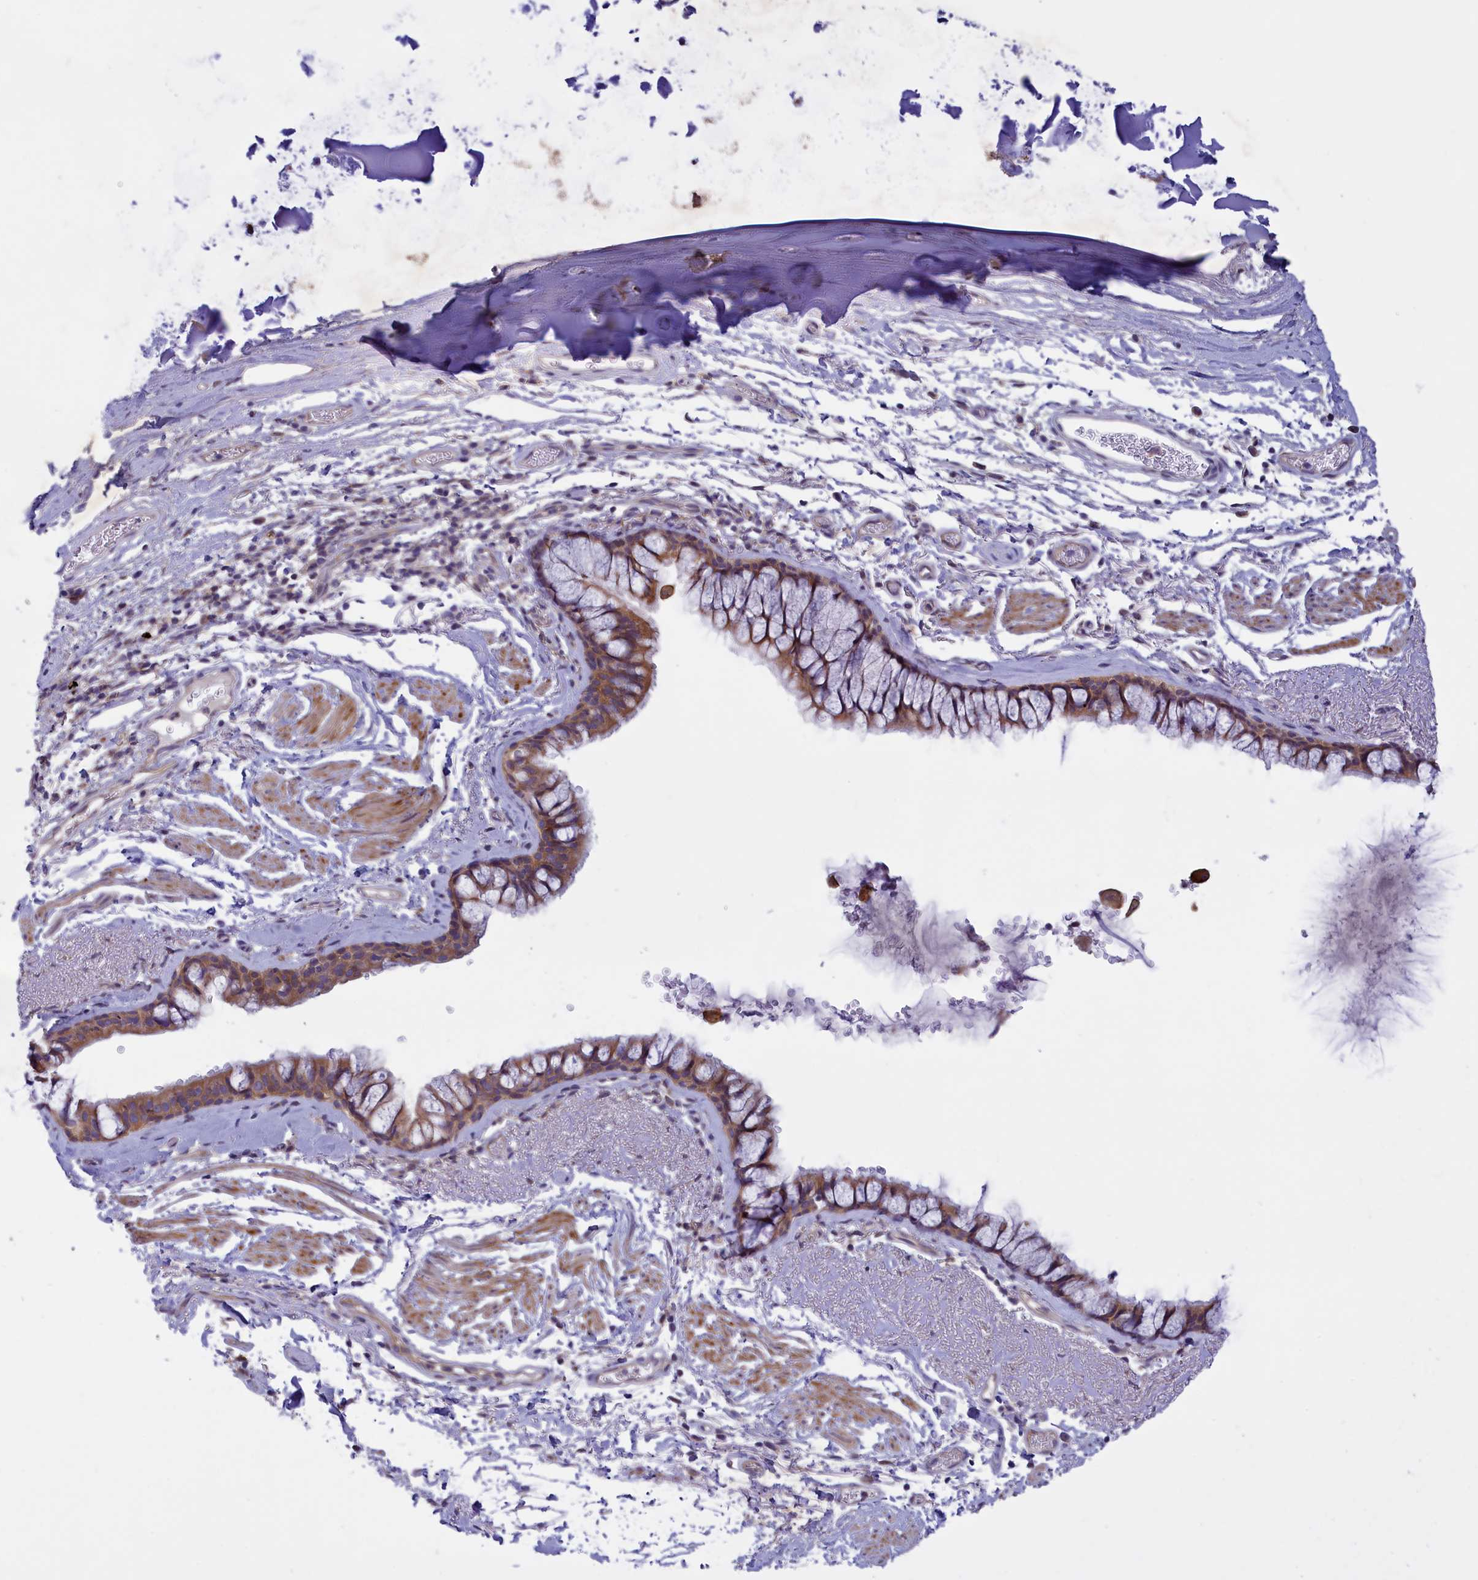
{"staining": {"intensity": "moderate", "quantity": ">75%", "location": "cytoplasmic/membranous"}, "tissue": "bronchus", "cell_type": "Respiratory epithelial cells", "image_type": "normal", "snomed": [{"axis": "morphology", "description": "Normal tissue, NOS"}, {"axis": "topography", "description": "Bronchus"}], "caption": "Moderate cytoplasmic/membranous expression for a protein is seen in about >75% of respiratory epithelial cells of unremarkable bronchus using immunohistochemistry (IHC).", "gene": "CORO2A", "patient": {"sex": "male", "age": 65}}